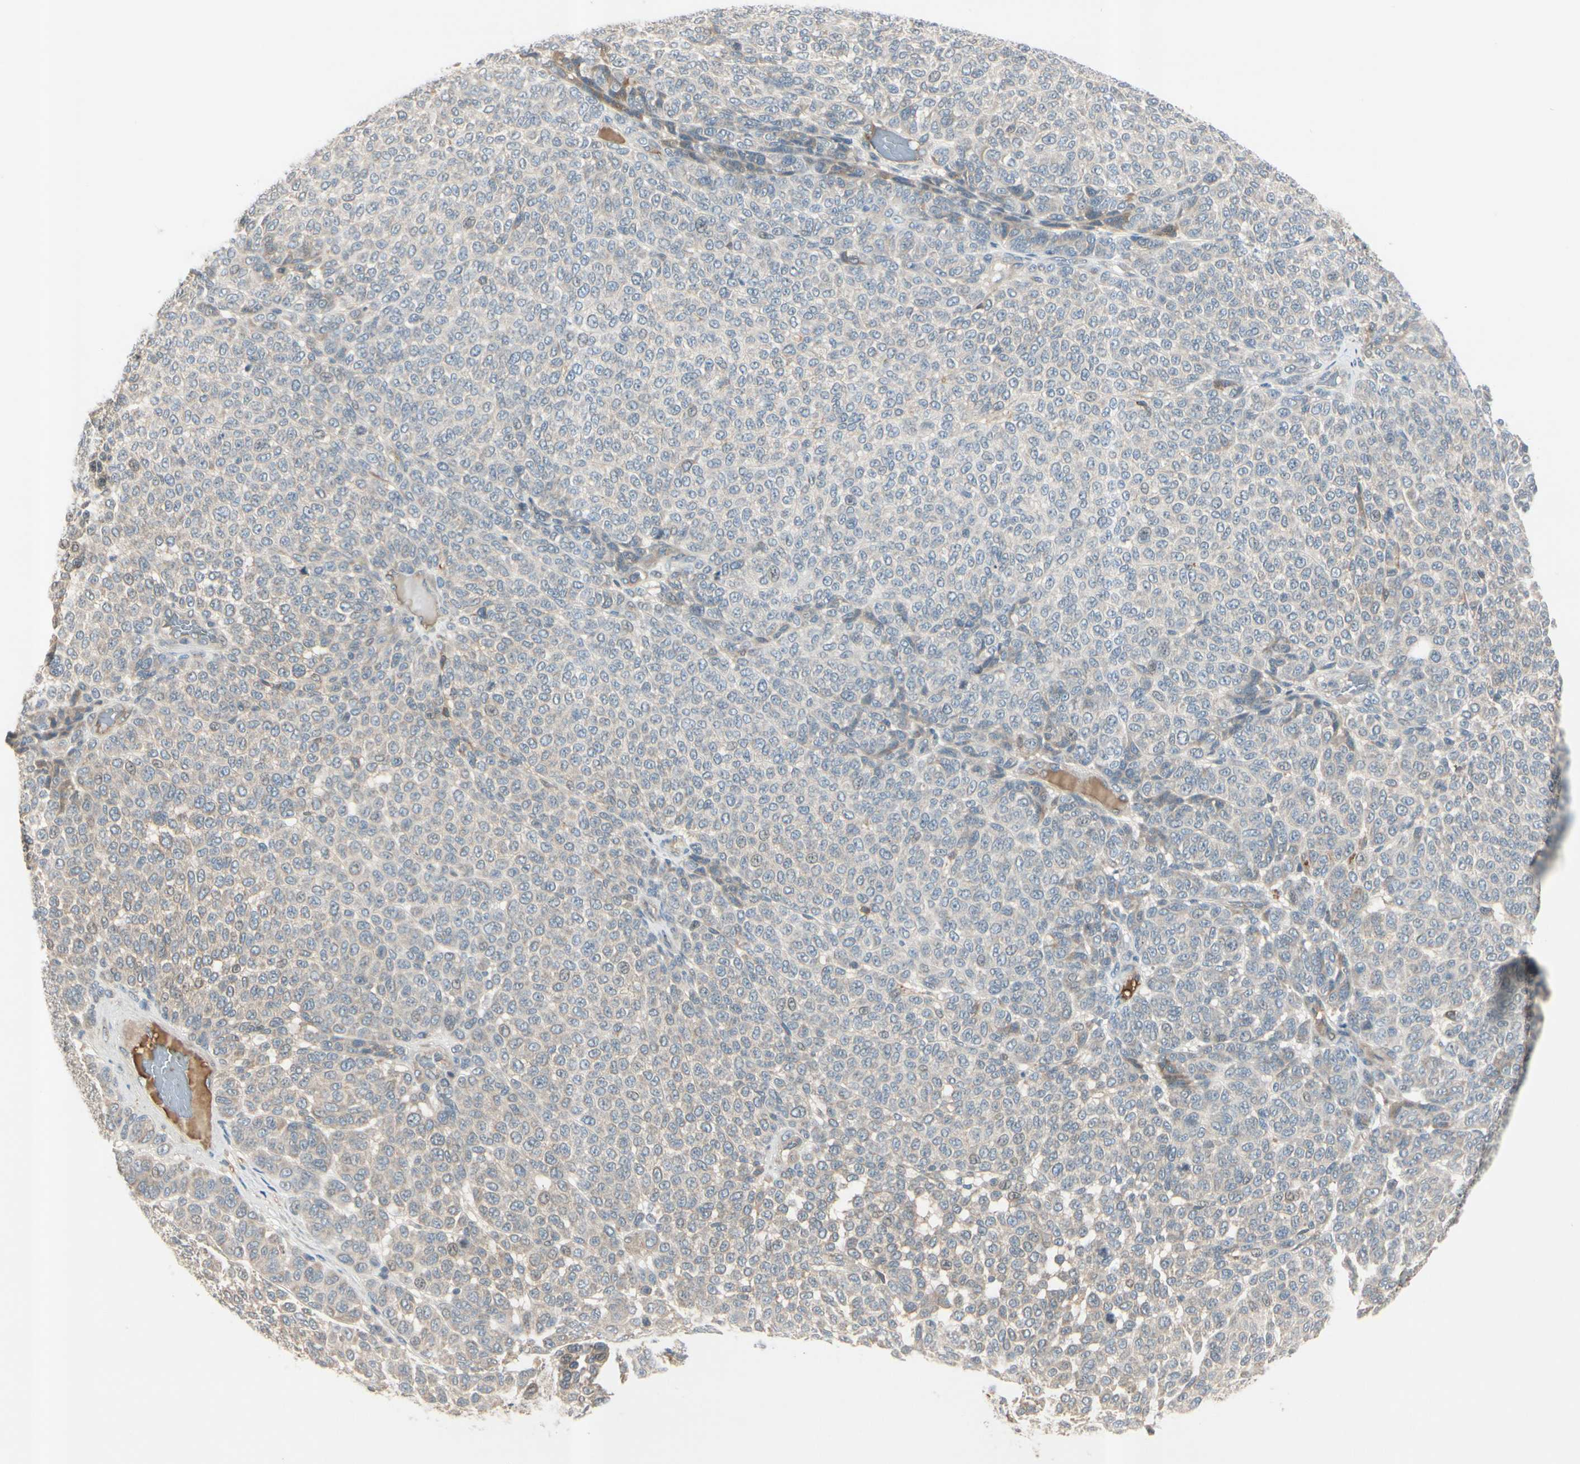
{"staining": {"intensity": "weak", "quantity": "25%-75%", "location": "cytoplasmic/membranous"}, "tissue": "melanoma", "cell_type": "Tumor cells", "image_type": "cancer", "snomed": [{"axis": "morphology", "description": "Malignant melanoma, NOS"}, {"axis": "topography", "description": "Skin"}], "caption": "Human malignant melanoma stained for a protein (brown) exhibits weak cytoplasmic/membranous positive expression in about 25%-75% of tumor cells.", "gene": "ICAM5", "patient": {"sex": "male", "age": 59}}